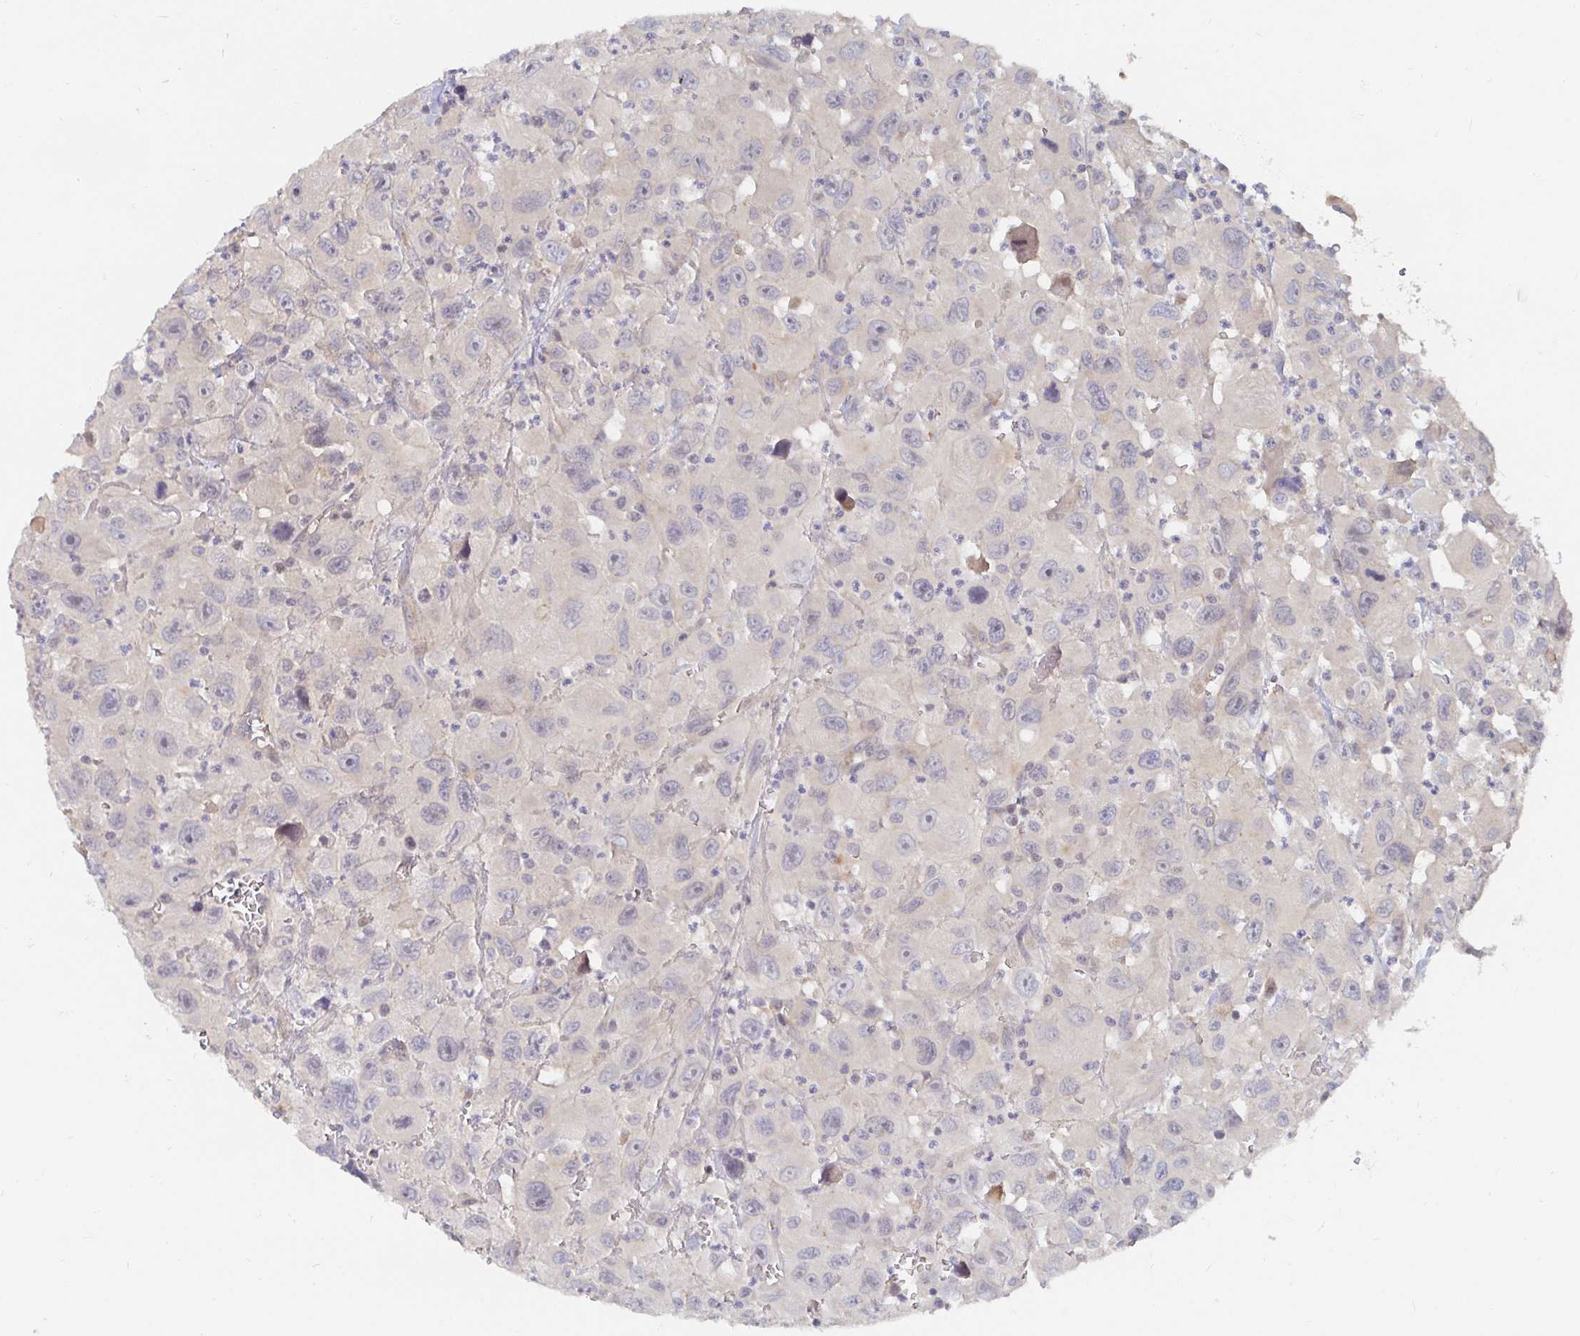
{"staining": {"intensity": "negative", "quantity": "none", "location": "none"}, "tissue": "head and neck cancer", "cell_type": "Tumor cells", "image_type": "cancer", "snomed": [{"axis": "morphology", "description": "Squamous cell carcinoma, NOS"}, {"axis": "morphology", "description": "Squamous cell carcinoma, metastatic, NOS"}, {"axis": "topography", "description": "Oral tissue"}, {"axis": "topography", "description": "Head-Neck"}], "caption": "An immunohistochemistry photomicrograph of head and neck metastatic squamous cell carcinoma is shown. There is no staining in tumor cells of head and neck metastatic squamous cell carcinoma.", "gene": "MEIS1", "patient": {"sex": "female", "age": 85}}